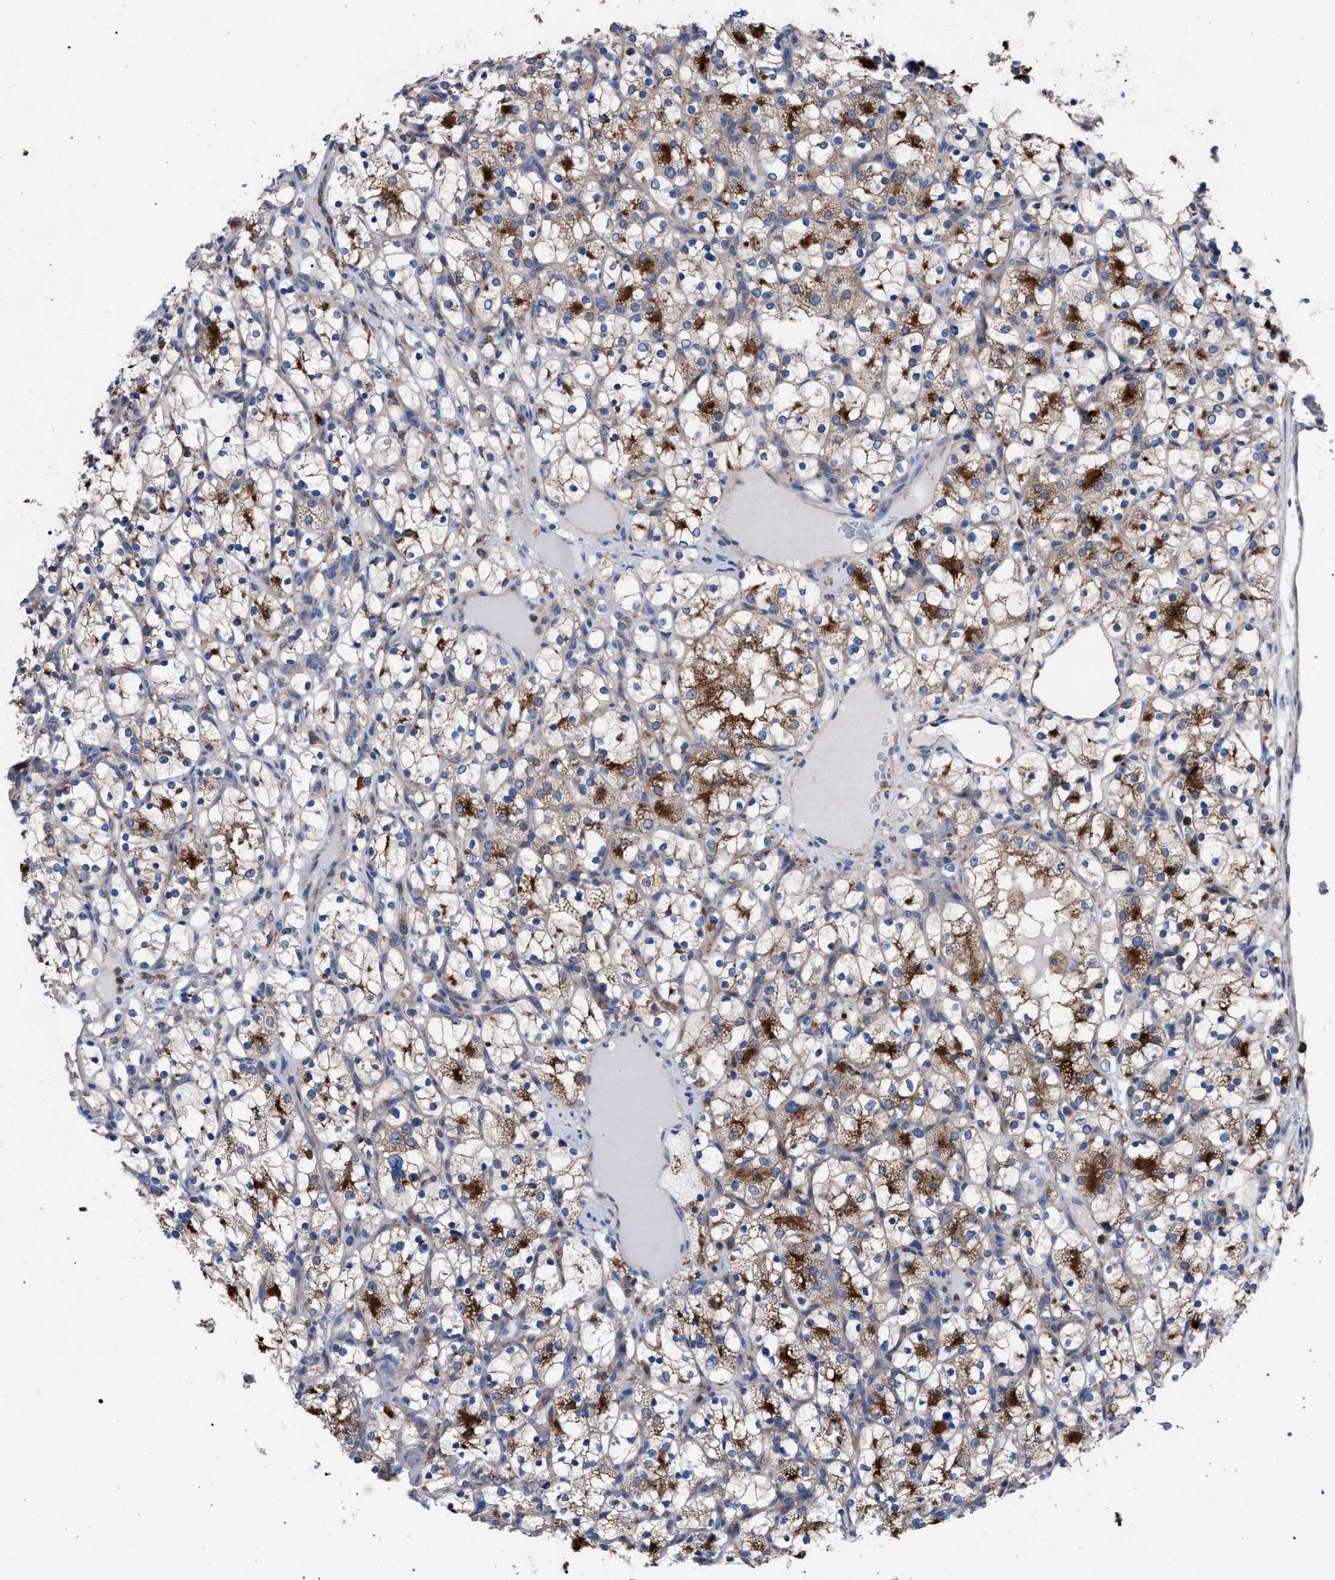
{"staining": {"intensity": "moderate", "quantity": "25%-75%", "location": "cytoplasmic/membranous"}, "tissue": "renal cancer", "cell_type": "Tumor cells", "image_type": "cancer", "snomed": [{"axis": "morphology", "description": "Adenocarcinoma, NOS"}, {"axis": "topography", "description": "Kidney"}], "caption": "Moderate cytoplasmic/membranous staining for a protein is seen in about 25%-75% of tumor cells of adenocarcinoma (renal) using IHC.", "gene": "ATP6V0A1", "patient": {"sex": "female", "age": 69}}